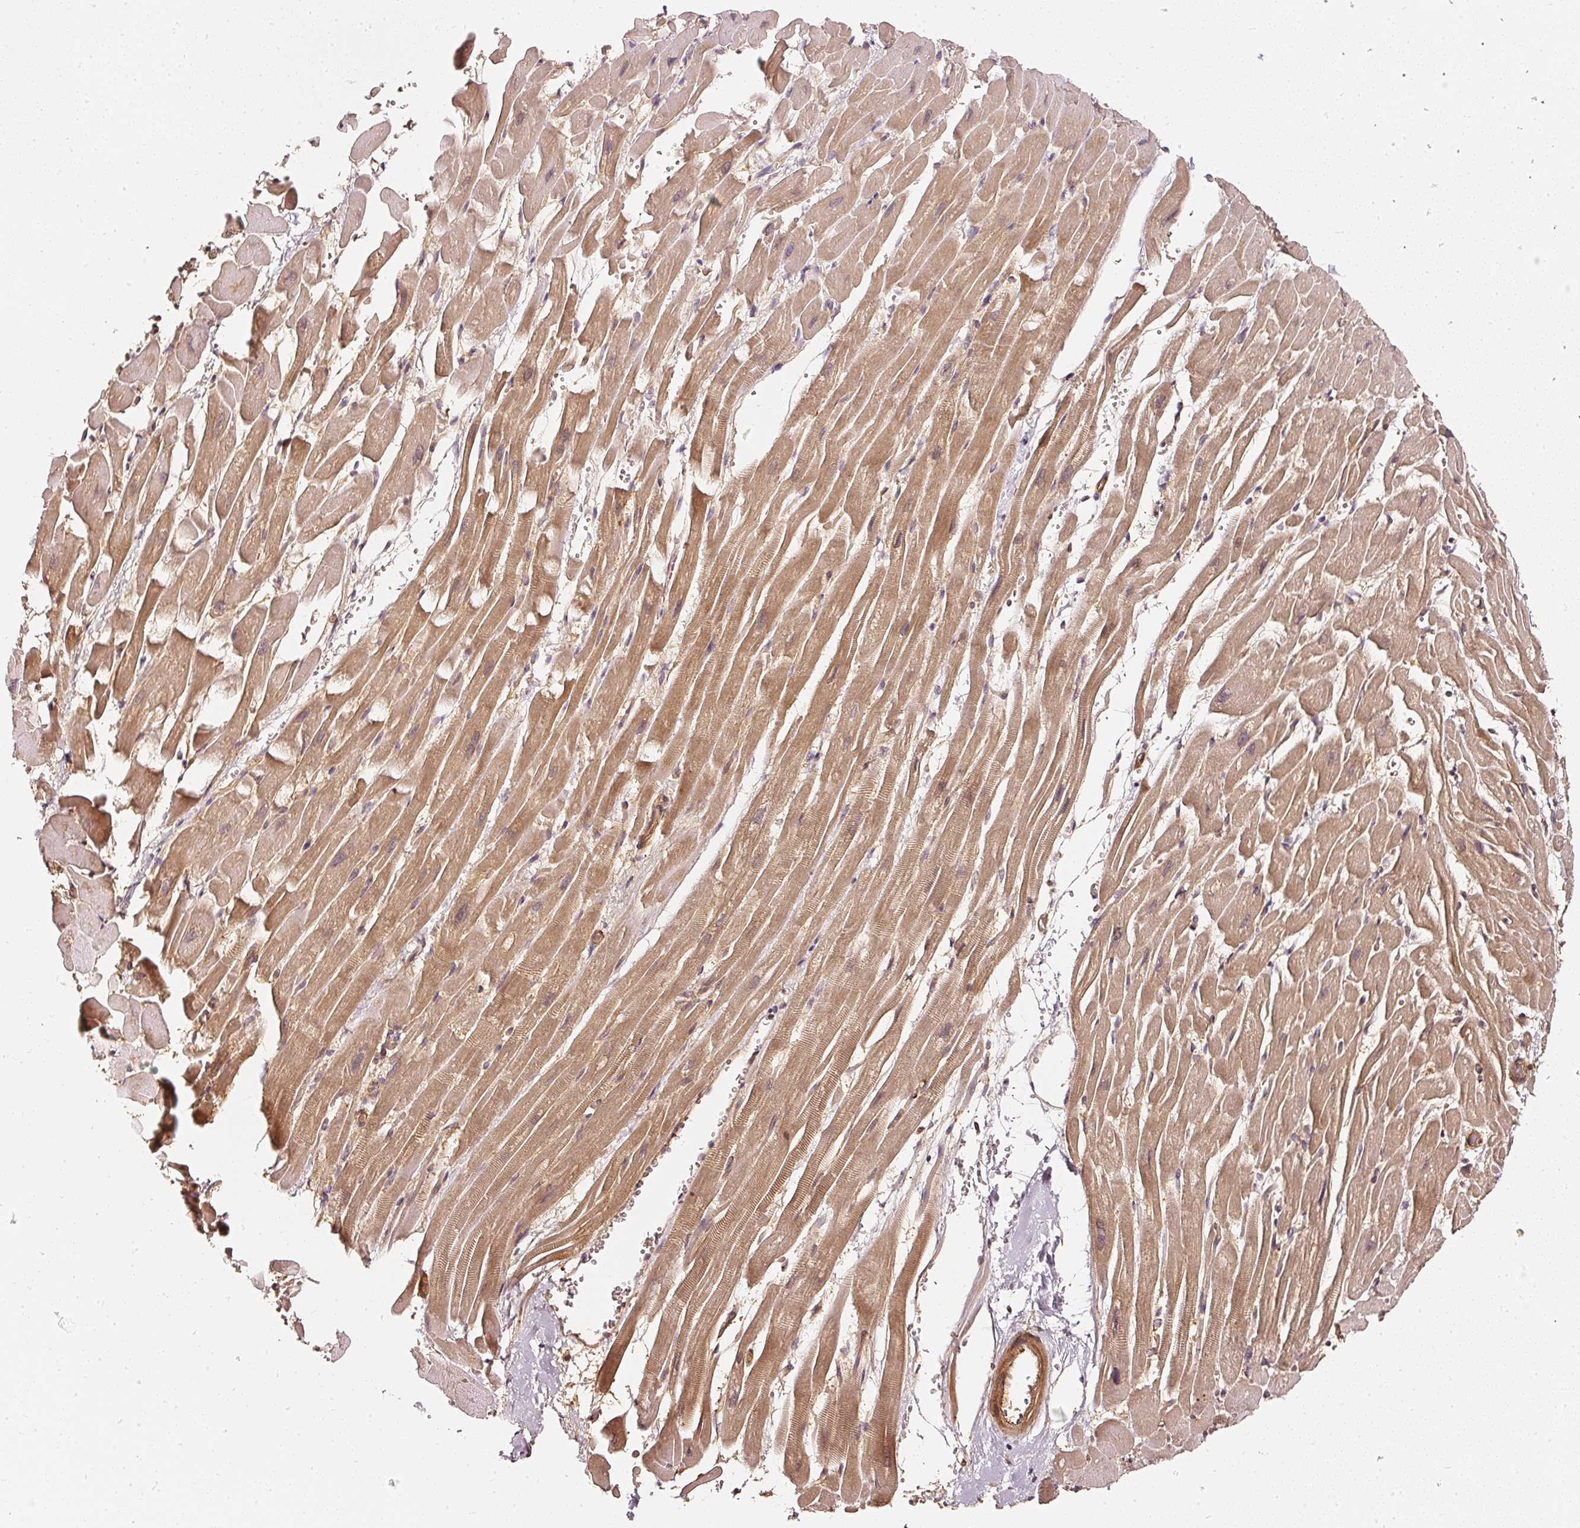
{"staining": {"intensity": "moderate", "quantity": ">75%", "location": "cytoplasmic/membranous"}, "tissue": "heart muscle", "cell_type": "Cardiomyocytes", "image_type": "normal", "snomed": [{"axis": "morphology", "description": "Normal tissue, NOS"}, {"axis": "topography", "description": "Heart"}], "caption": "DAB immunohistochemical staining of benign heart muscle shows moderate cytoplasmic/membranous protein positivity in about >75% of cardiomyocytes. The staining was performed using DAB to visualize the protein expression in brown, while the nuclei were stained in blue with hematoxylin (Magnification: 20x).", "gene": "ASMTL", "patient": {"sex": "male", "age": 37}}